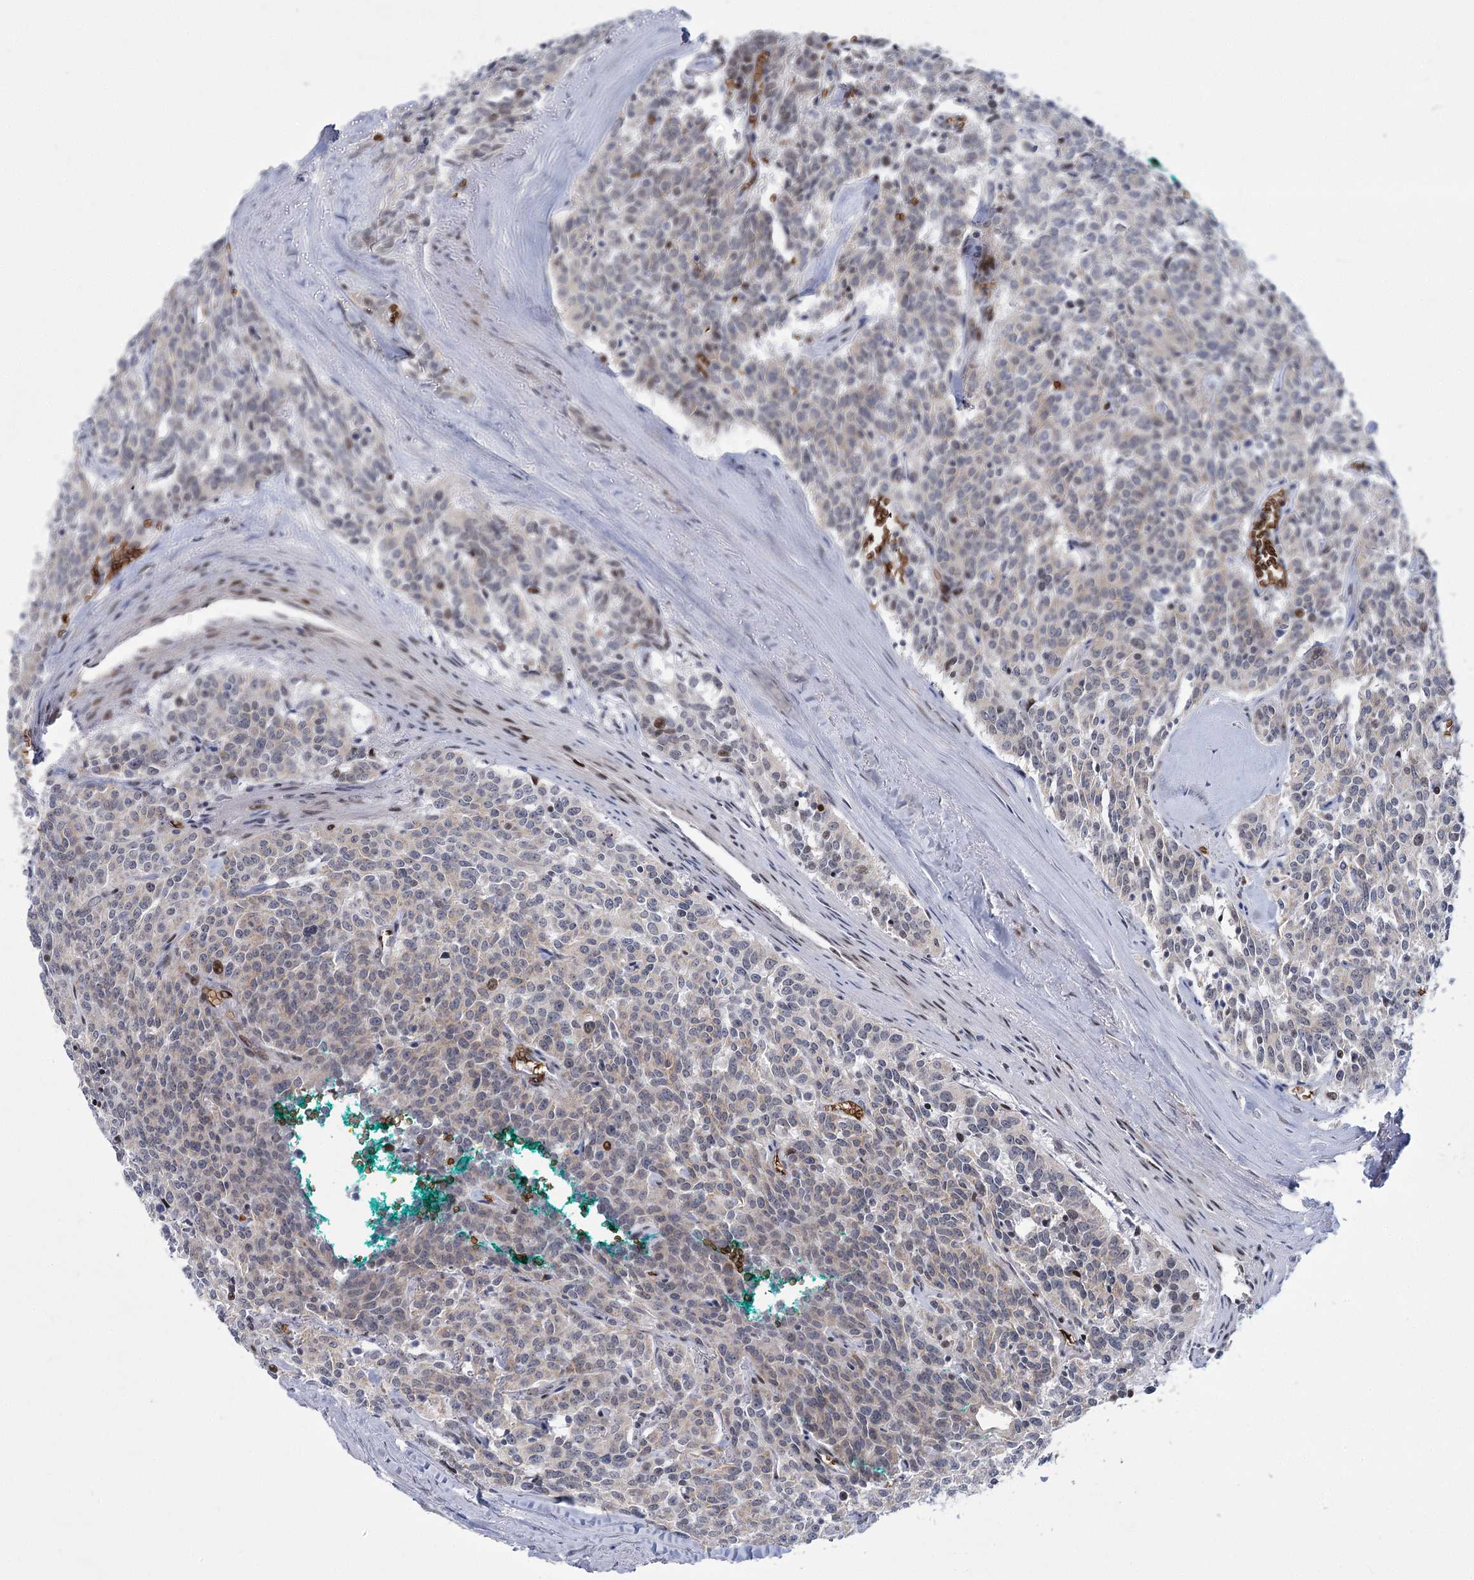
{"staining": {"intensity": "negative", "quantity": "none", "location": "none"}, "tissue": "carcinoid", "cell_type": "Tumor cells", "image_type": "cancer", "snomed": [{"axis": "morphology", "description": "Carcinoid, malignant, NOS"}, {"axis": "topography", "description": "Lung"}], "caption": "Tumor cells show no significant protein positivity in carcinoid.", "gene": "NSMCE4A", "patient": {"sex": "female", "age": 46}}